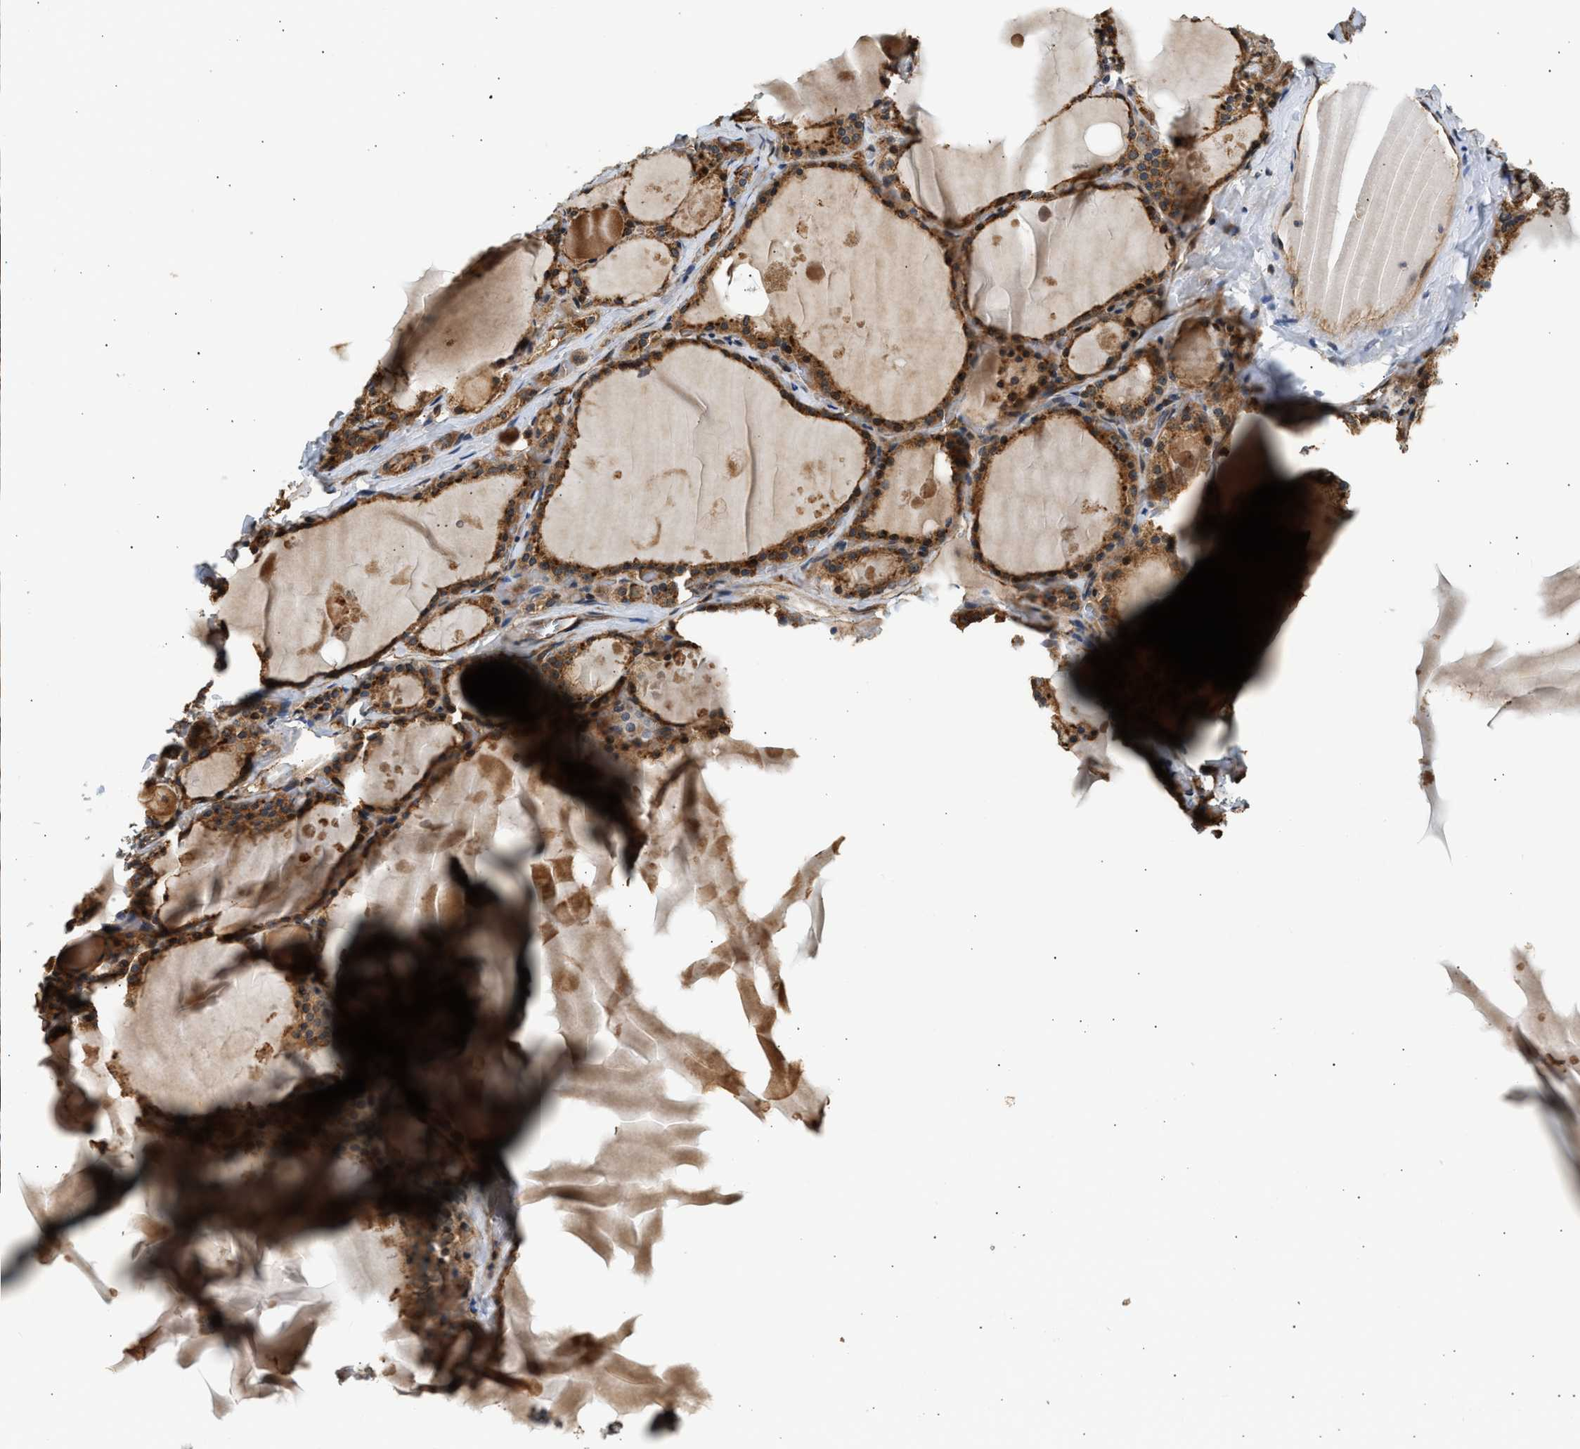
{"staining": {"intensity": "moderate", "quantity": ">75%", "location": "cytoplasmic/membranous"}, "tissue": "thyroid gland", "cell_type": "Glandular cells", "image_type": "normal", "snomed": [{"axis": "morphology", "description": "Normal tissue, NOS"}, {"axis": "topography", "description": "Thyroid gland"}], "caption": "Moderate cytoplasmic/membranous expression is identified in about >75% of glandular cells in unremarkable thyroid gland.", "gene": "DUSP14", "patient": {"sex": "male", "age": 56}}